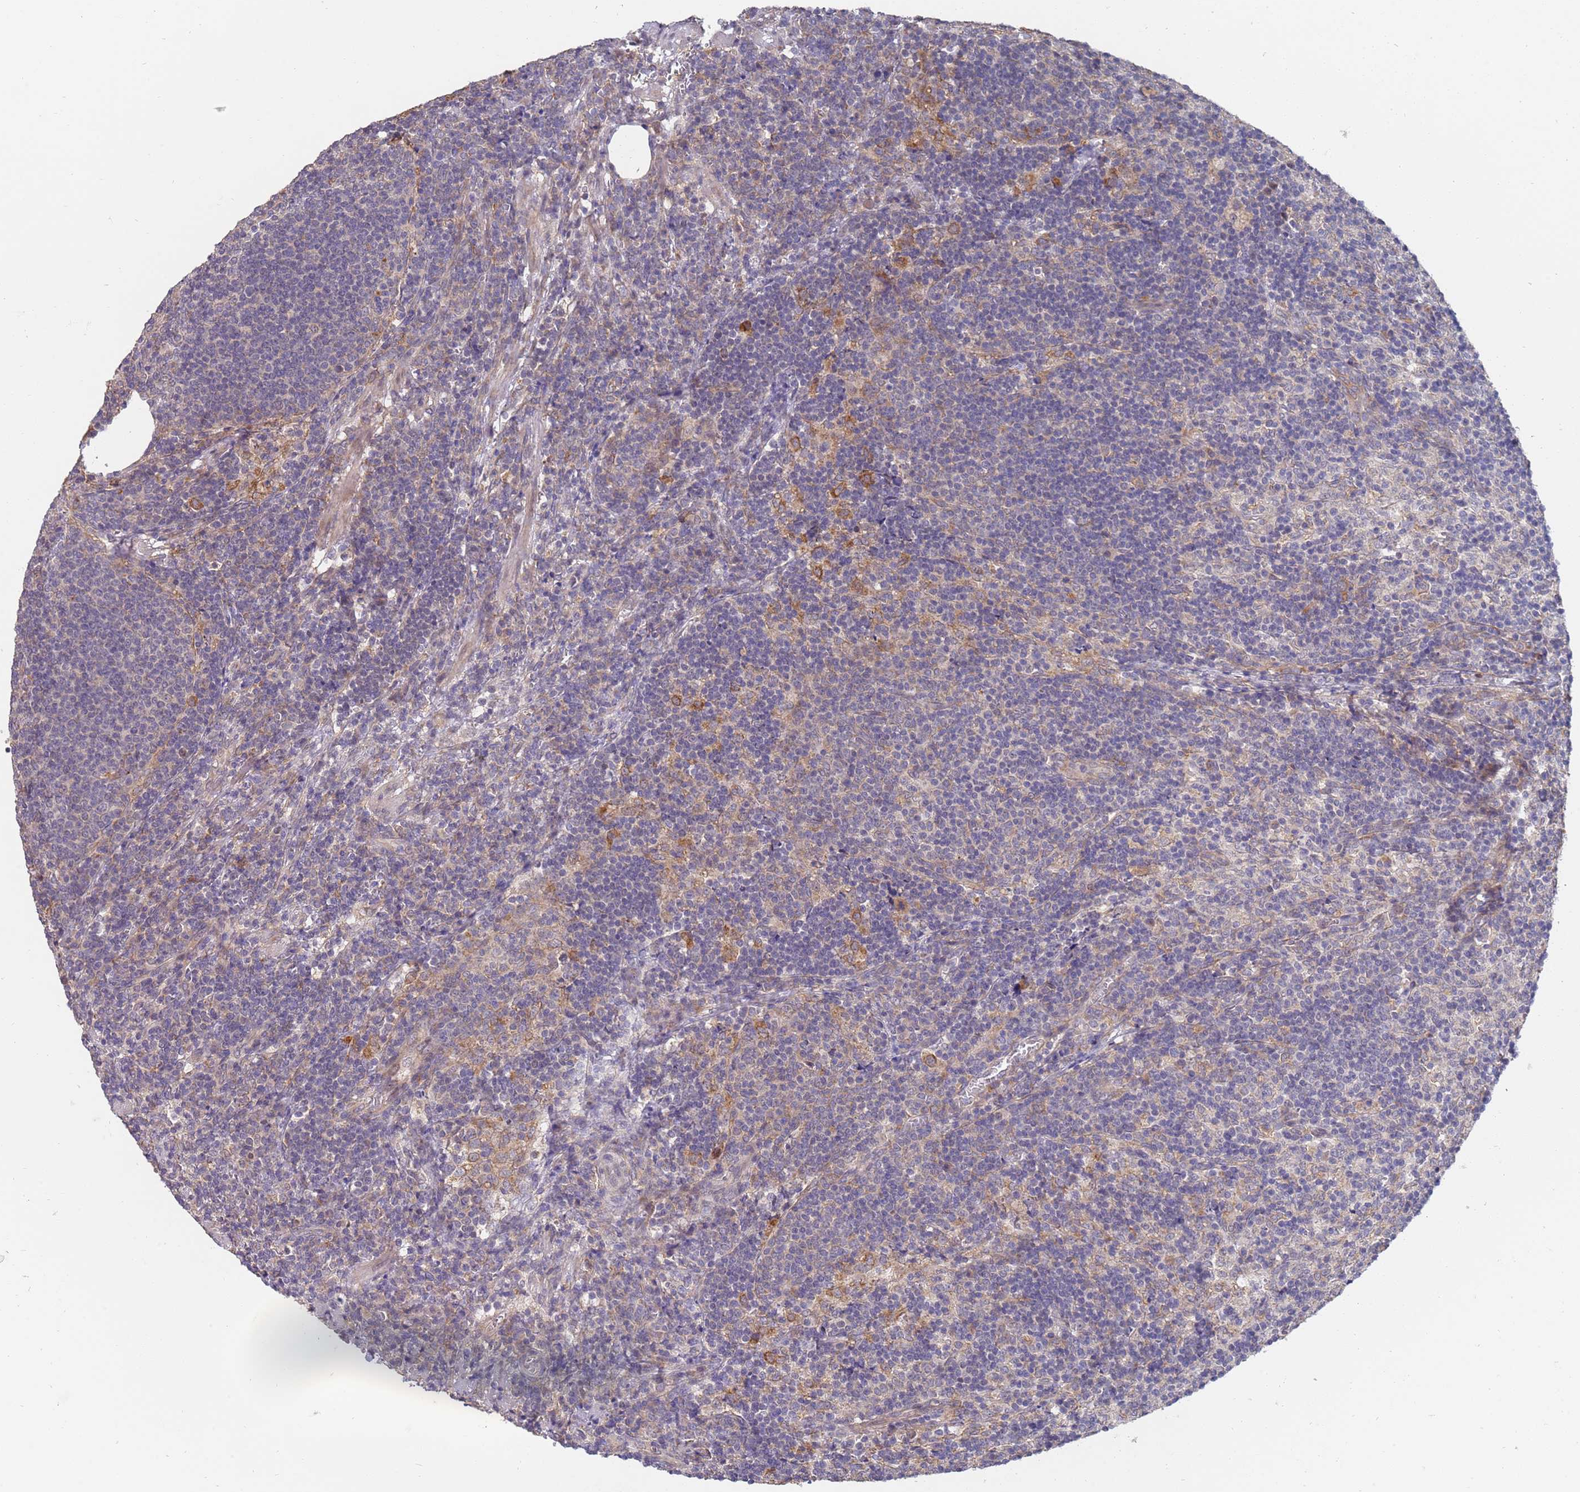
{"staining": {"intensity": "negative", "quantity": "none", "location": "none"}, "tissue": "lymph node", "cell_type": "Germinal center cells", "image_type": "normal", "snomed": [{"axis": "morphology", "description": "Normal tissue, NOS"}, {"axis": "topography", "description": "Lymph node"}], "caption": "This is an immunohistochemistry micrograph of normal human lymph node. There is no staining in germinal center cells.", "gene": "VRK2", "patient": {"sex": "female", "age": 30}}